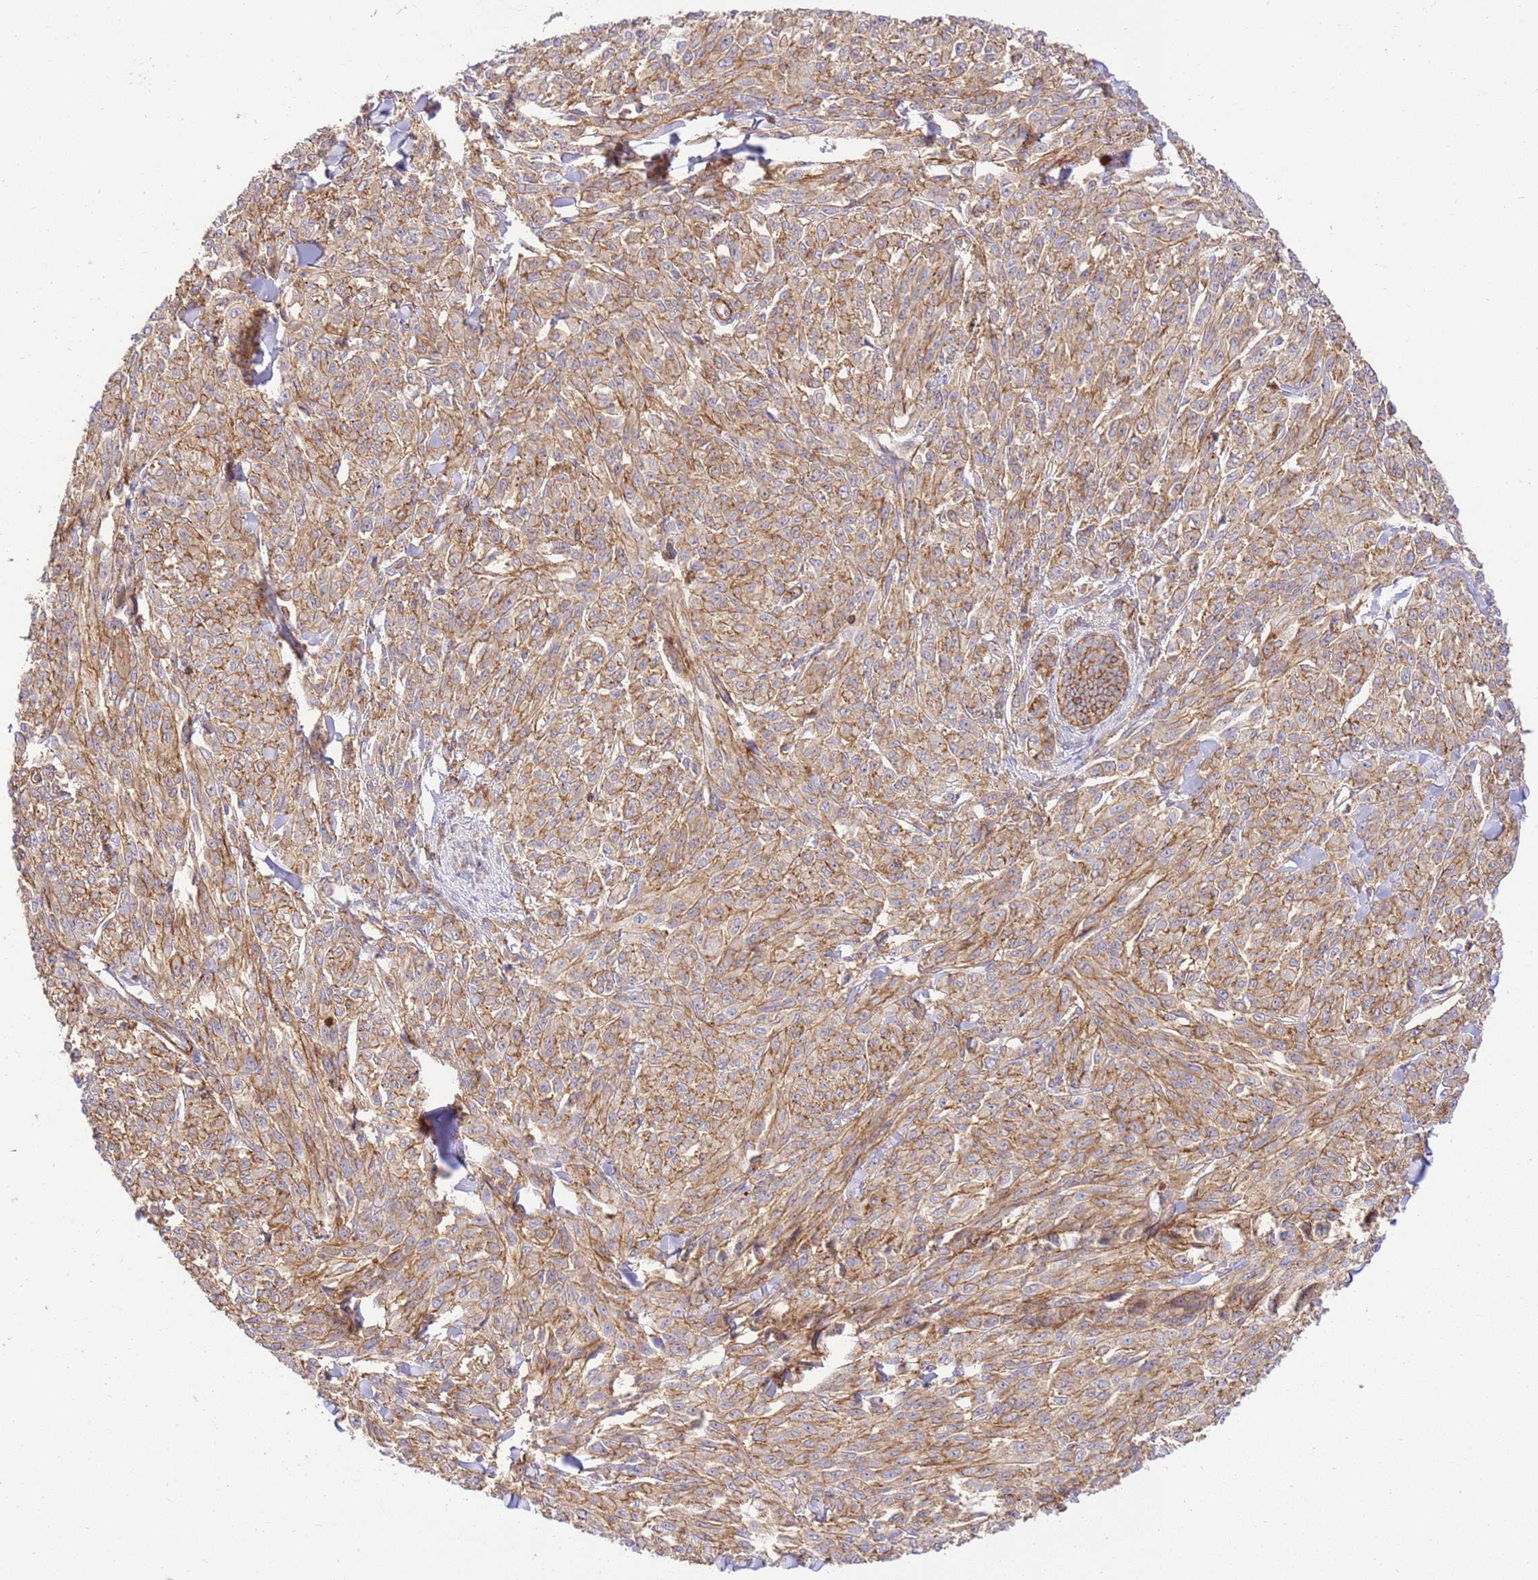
{"staining": {"intensity": "moderate", "quantity": ">75%", "location": "cytoplasmic/membranous"}, "tissue": "melanoma", "cell_type": "Tumor cells", "image_type": "cancer", "snomed": [{"axis": "morphology", "description": "Malignant melanoma, NOS"}, {"axis": "topography", "description": "Skin"}], "caption": "Malignant melanoma stained with IHC exhibits moderate cytoplasmic/membranous staining in approximately >75% of tumor cells.", "gene": "EFCAB8", "patient": {"sex": "female", "age": 52}}